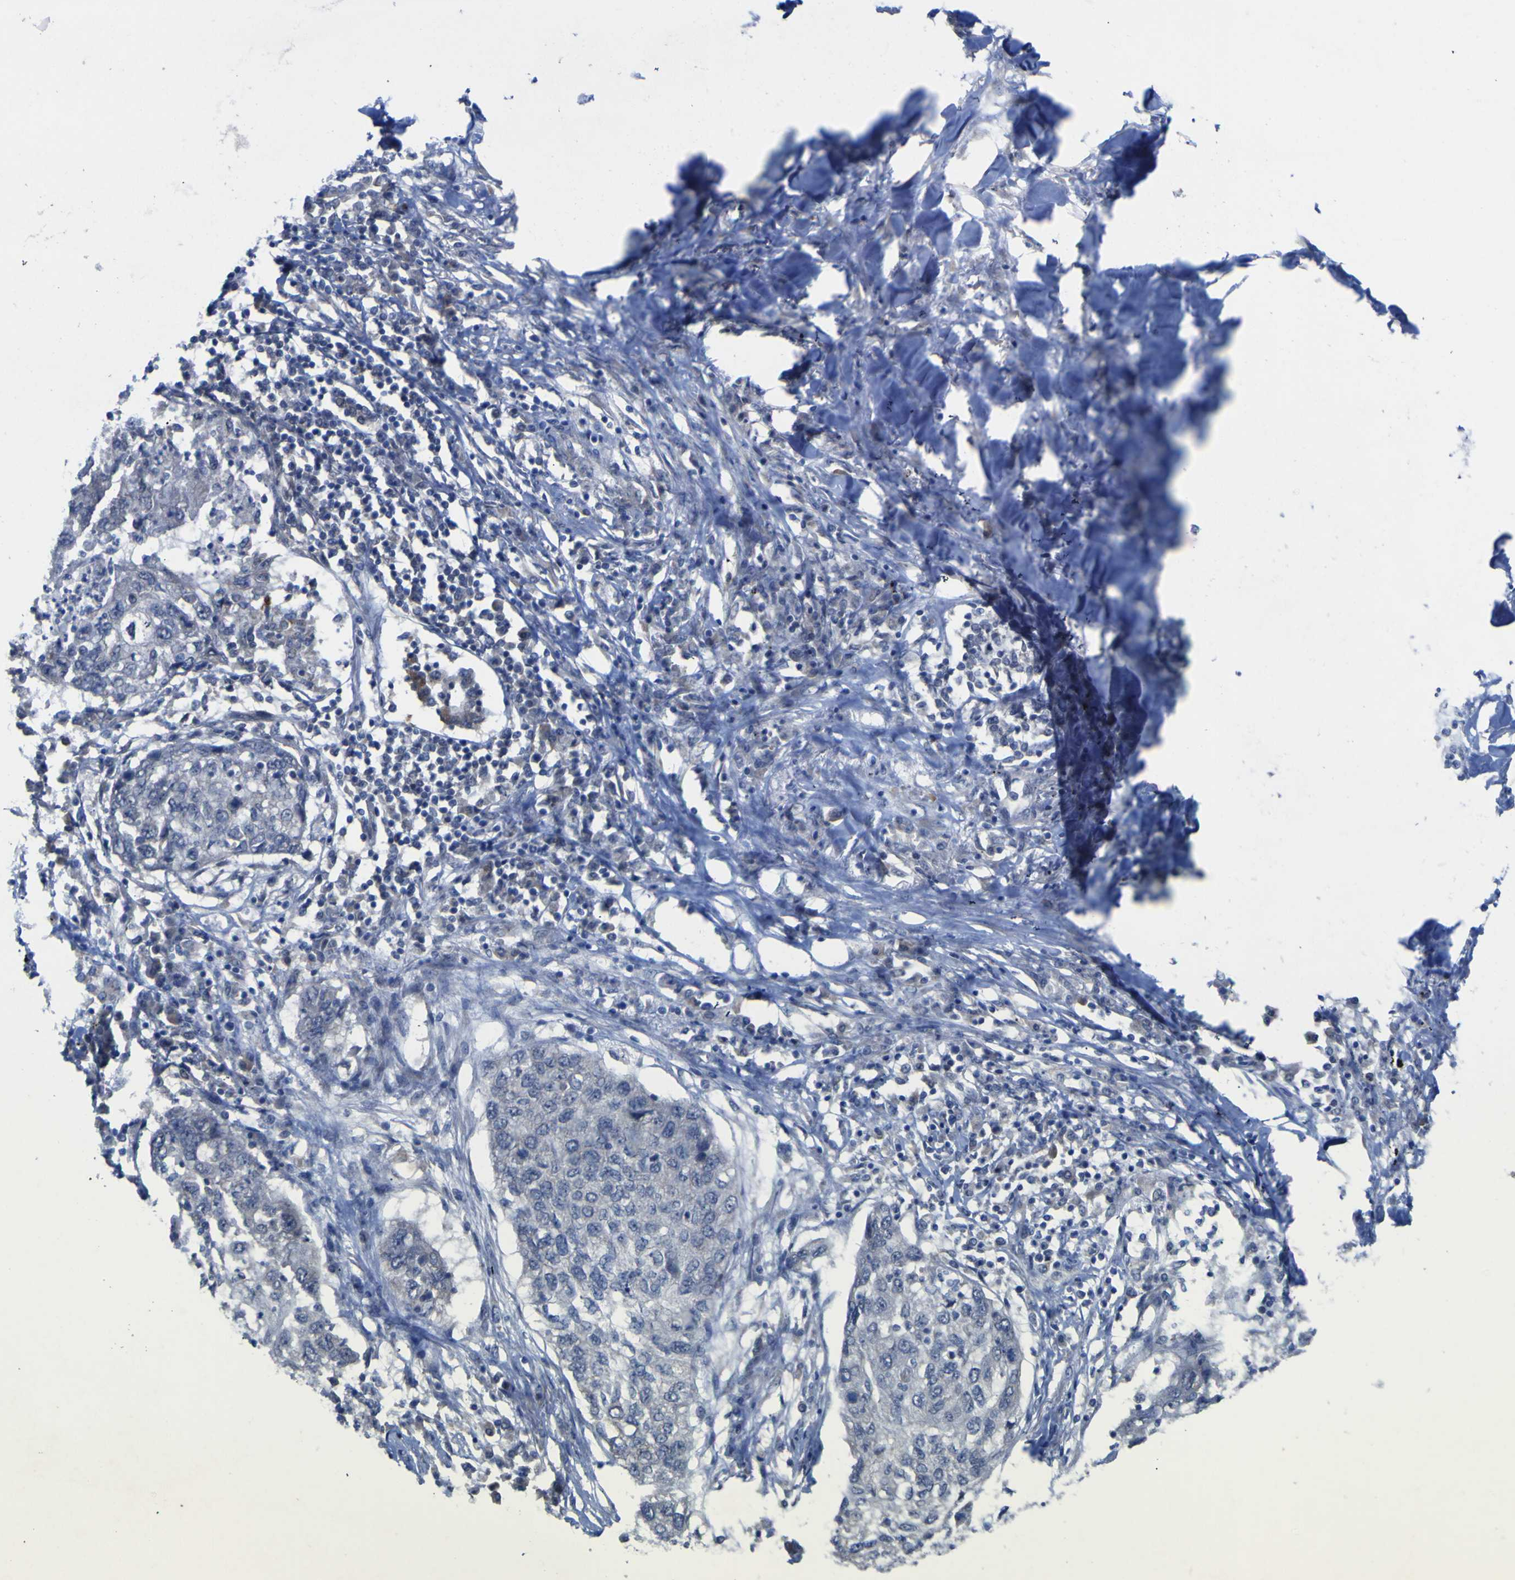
{"staining": {"intensity": "negative", "quantity": "none", "location": "none"}, "tissue": "lung cancer", "cell_type": "Tumor cells", "image_type": "cancer", "snomed": [{"axis": "morphology", "description": "Squamous cell carcinoma, NOS"}, {"axis": "topography", "description": "Lung"}], "caption": "A photomicrograph of lung cancer stained for a protein exhibits no brown staining in tumor cells. Brightfield microscopy of IHC stained with DAB (3,3'-diaminobenzidine) (brown) and hematoxylin (blue), captured at high magnification.", "gene": "TNFRSF11A", "patient": {"sex": "female", "age": 63}}